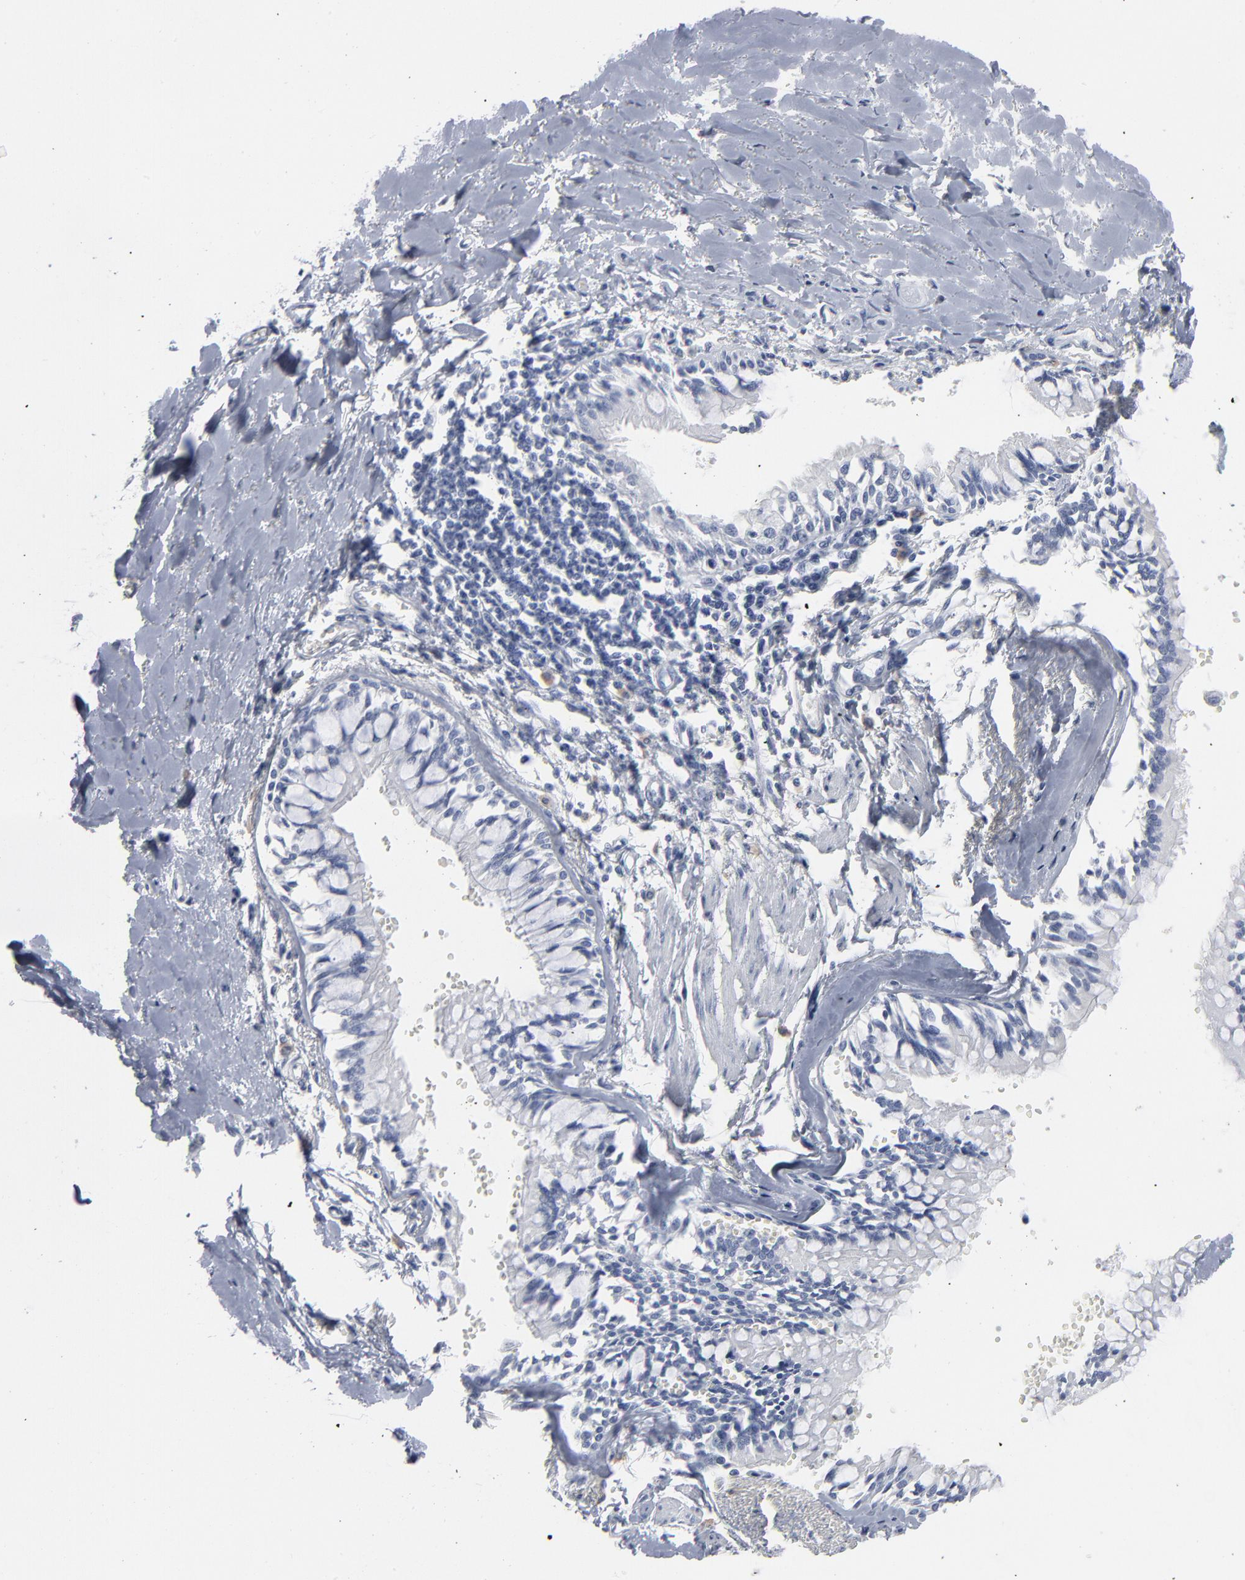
{"staining": {"intensity": "negative", "quantity": "none", "location": "none"}, "tissue": "bronchus", "cell_type": "Respiratory epithelial cells", "image_type": "normal", "snomed": [{"axis": "morphology", "description": "Normal tissue, NOS"}, {"axis": "topography", "description": "Bronchus"}, {"axis": "topography", "description": "Lung"}], "caption": "Immunohistochemistry (IHC) photomicrograph of unremarkable bronchus: human bronchus stained with DAB reveals no significant protein positivity in respiratory epithelial cells. (DAB IHC, high magnification).", "gene": "PAGE1", "patient": {"sex": "female", "age": 56}}